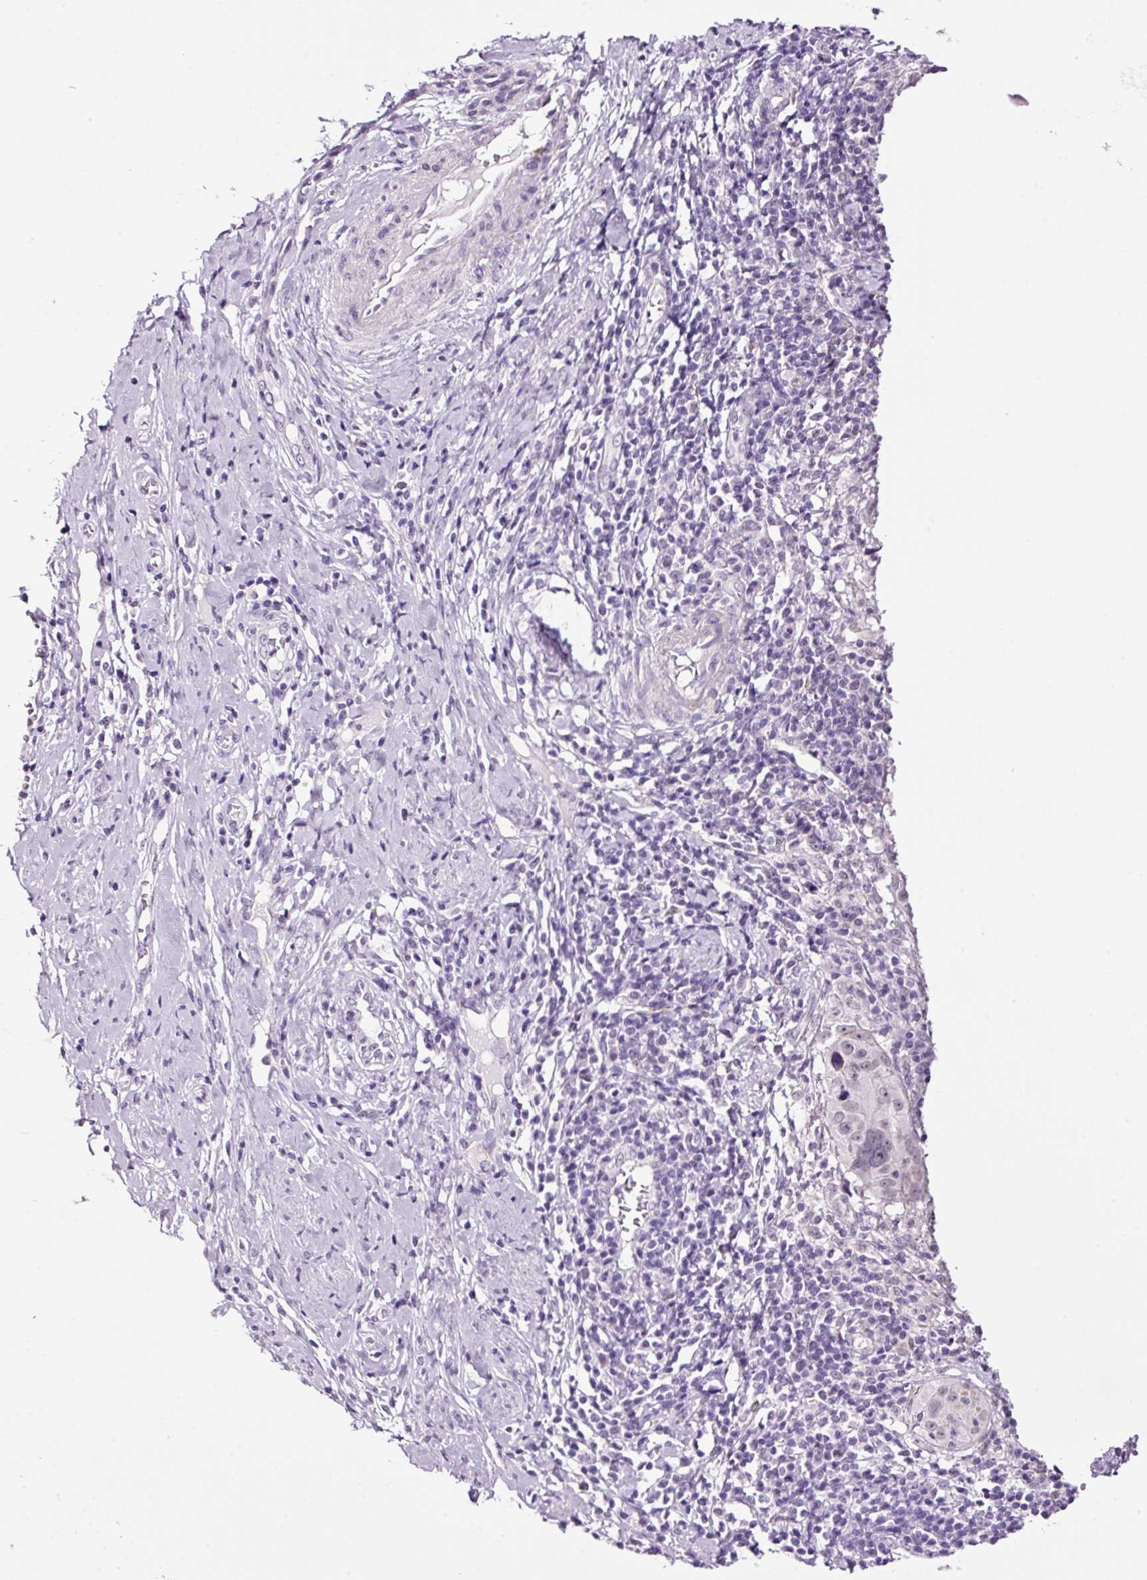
{"staining": {"intensity": "negative", "quantity": "none", "location": "none"}, "tissue": "cervical cancer", "cell_type": "Tumor cells", "image_type": "cancer", "snomed": [{"axis": "morphology", "description": "Squamous cell carcinoma, NOS"}, {"axis": "topography", "description": "Cervix"}], "caption": "DAB immunohistochemical staining of cervical cancer shows no significant expression in tumor cells.", "gene": "RTF2", "patient": {"sex": "female", "age": 31}}